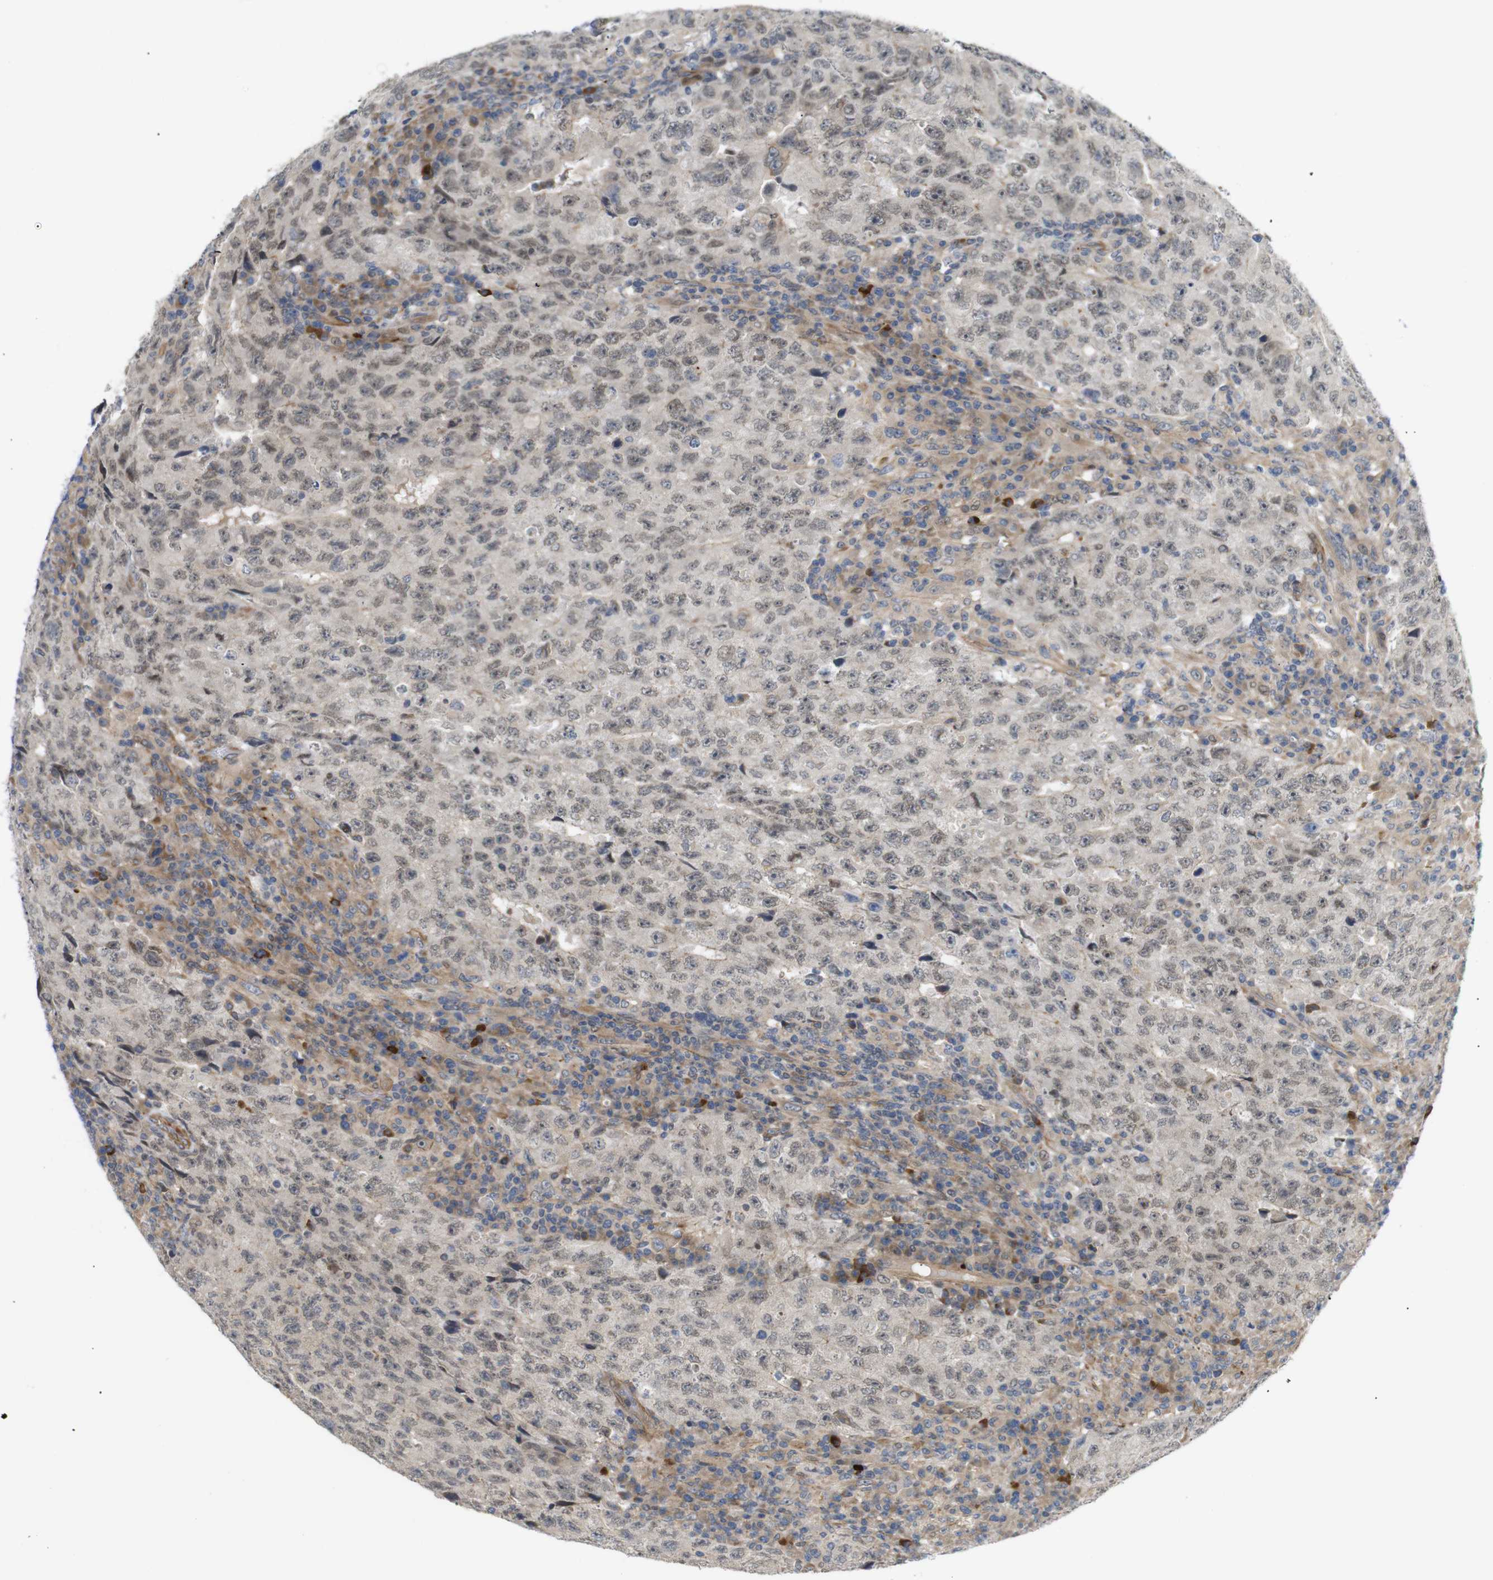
{"staining": {"intensity": "weak", "quantity": ">75%", "location": "nuclear"}, "tissue": "testis cancer", "cell_type": "Tumor cells", "image_type": "cancer", "snomed": [{"axis": "morphology", "description": "Necrosis, NOS"}, {"axis": "morphology", "description": "Carcinoma, Embryonal, NOS"}, {"axis": "topography", "description": "Testis"}], "caption": "Testis cancer (embryonal carcinoma) was stained to show a protein in brown. There is low levels of weak nuclear positivity in approximately >75% of tumor cells. The staining is performed using DAB brown chromogen to label protein expression. The nuclei are counter-stained blue using hematoxylin.", "gene": "RPTOR", "patient": {"sex": "male", "age": 19}}